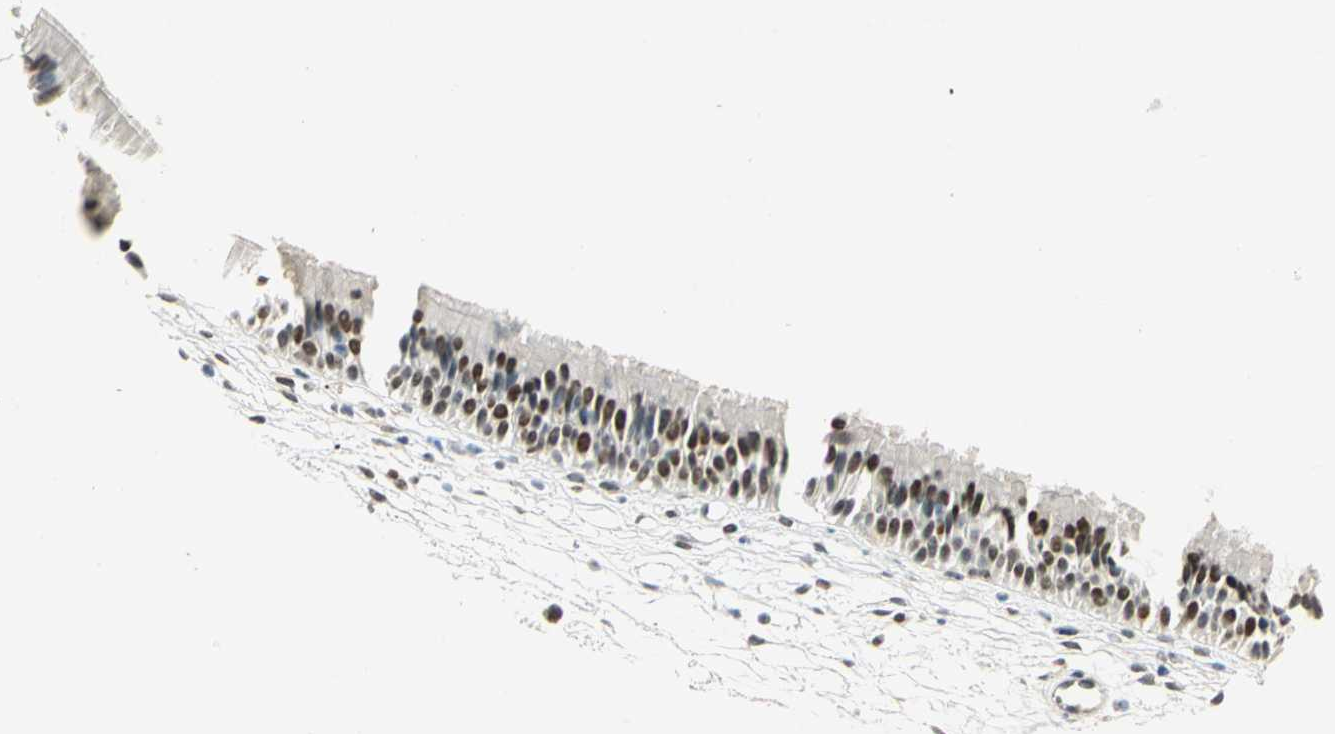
{"staining": {"intensity": "strong", "quantity": ">75%", "location": "nuclear"}, "tissue": "nasopharynx", "cell_type": "Respiratory epithelial cells", "image_type": "normal", "snomed": [{"axis": "morphology", "description": "Normal tissue, NOS"}, {"axis": "topography", "description": "Nasopharynx"}], "caption": "Protein staining exhibits strong nuclear positivity in approximately >75% of respiratory epithelial cells in normal nasopharynx.", "gene": "AK6", "patient": {"sex": "female", "age": 54}}